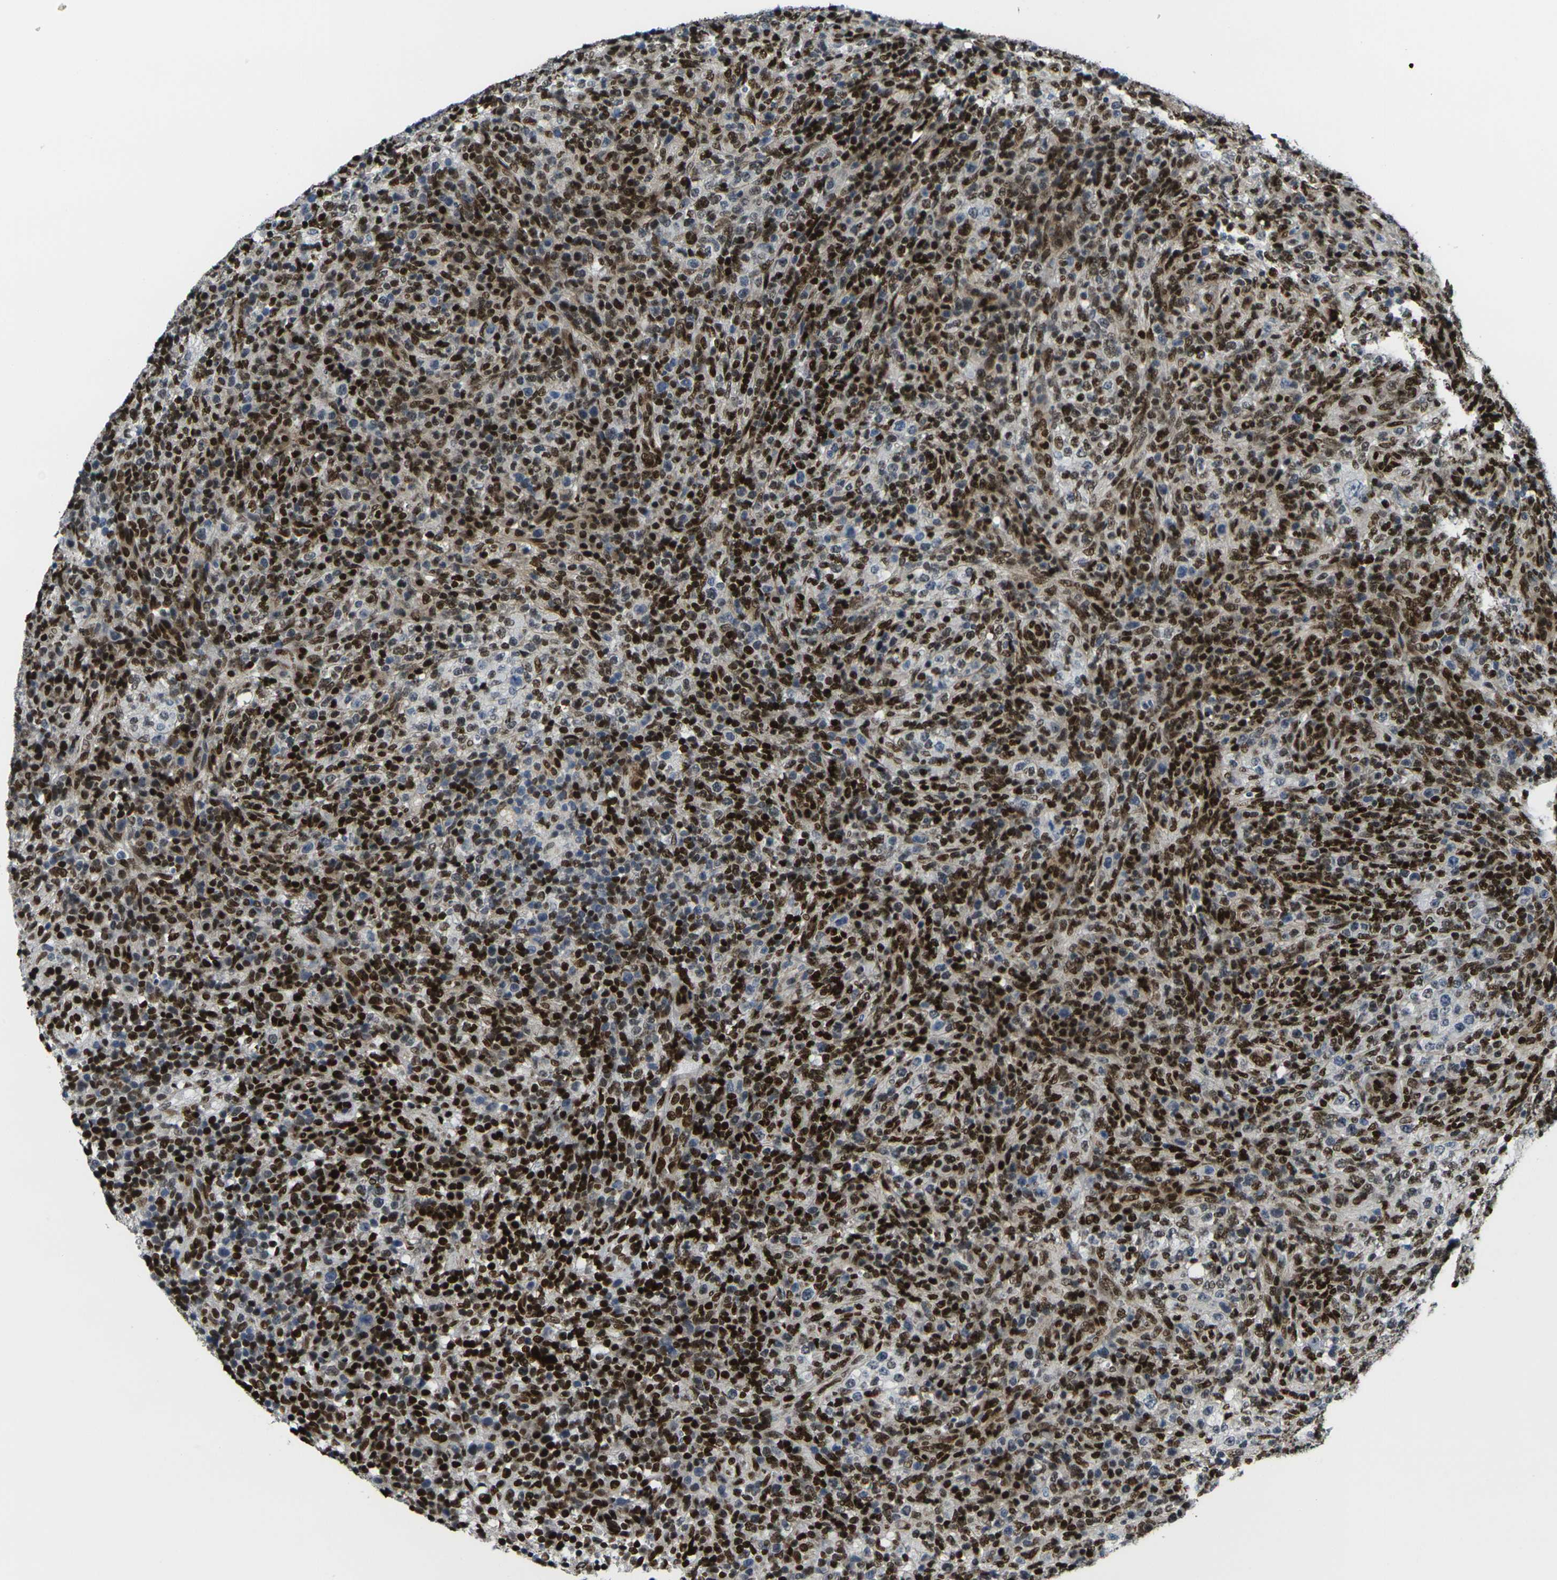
{"staining": {"intensity": "strong", "quantity": ">75%", "location": "nuclear"}, "tissue": "lymphoma", "cell_type": "Tumor cells", "image_type": "cancer", "snomed": [{"axis": "morphology", "description": "Malignant lymphoma, non-Hodgkin's type, High grade"}, {"axis": "topography", "description": "Lymph node"}], "caption": "Lymphoma was stained to show a protein in brown. There is high levels of strong nuclear expression in approximately >75% of tumor cells.", "gene": "H1-10", "patient": {"sex": "female", "age": 76}}